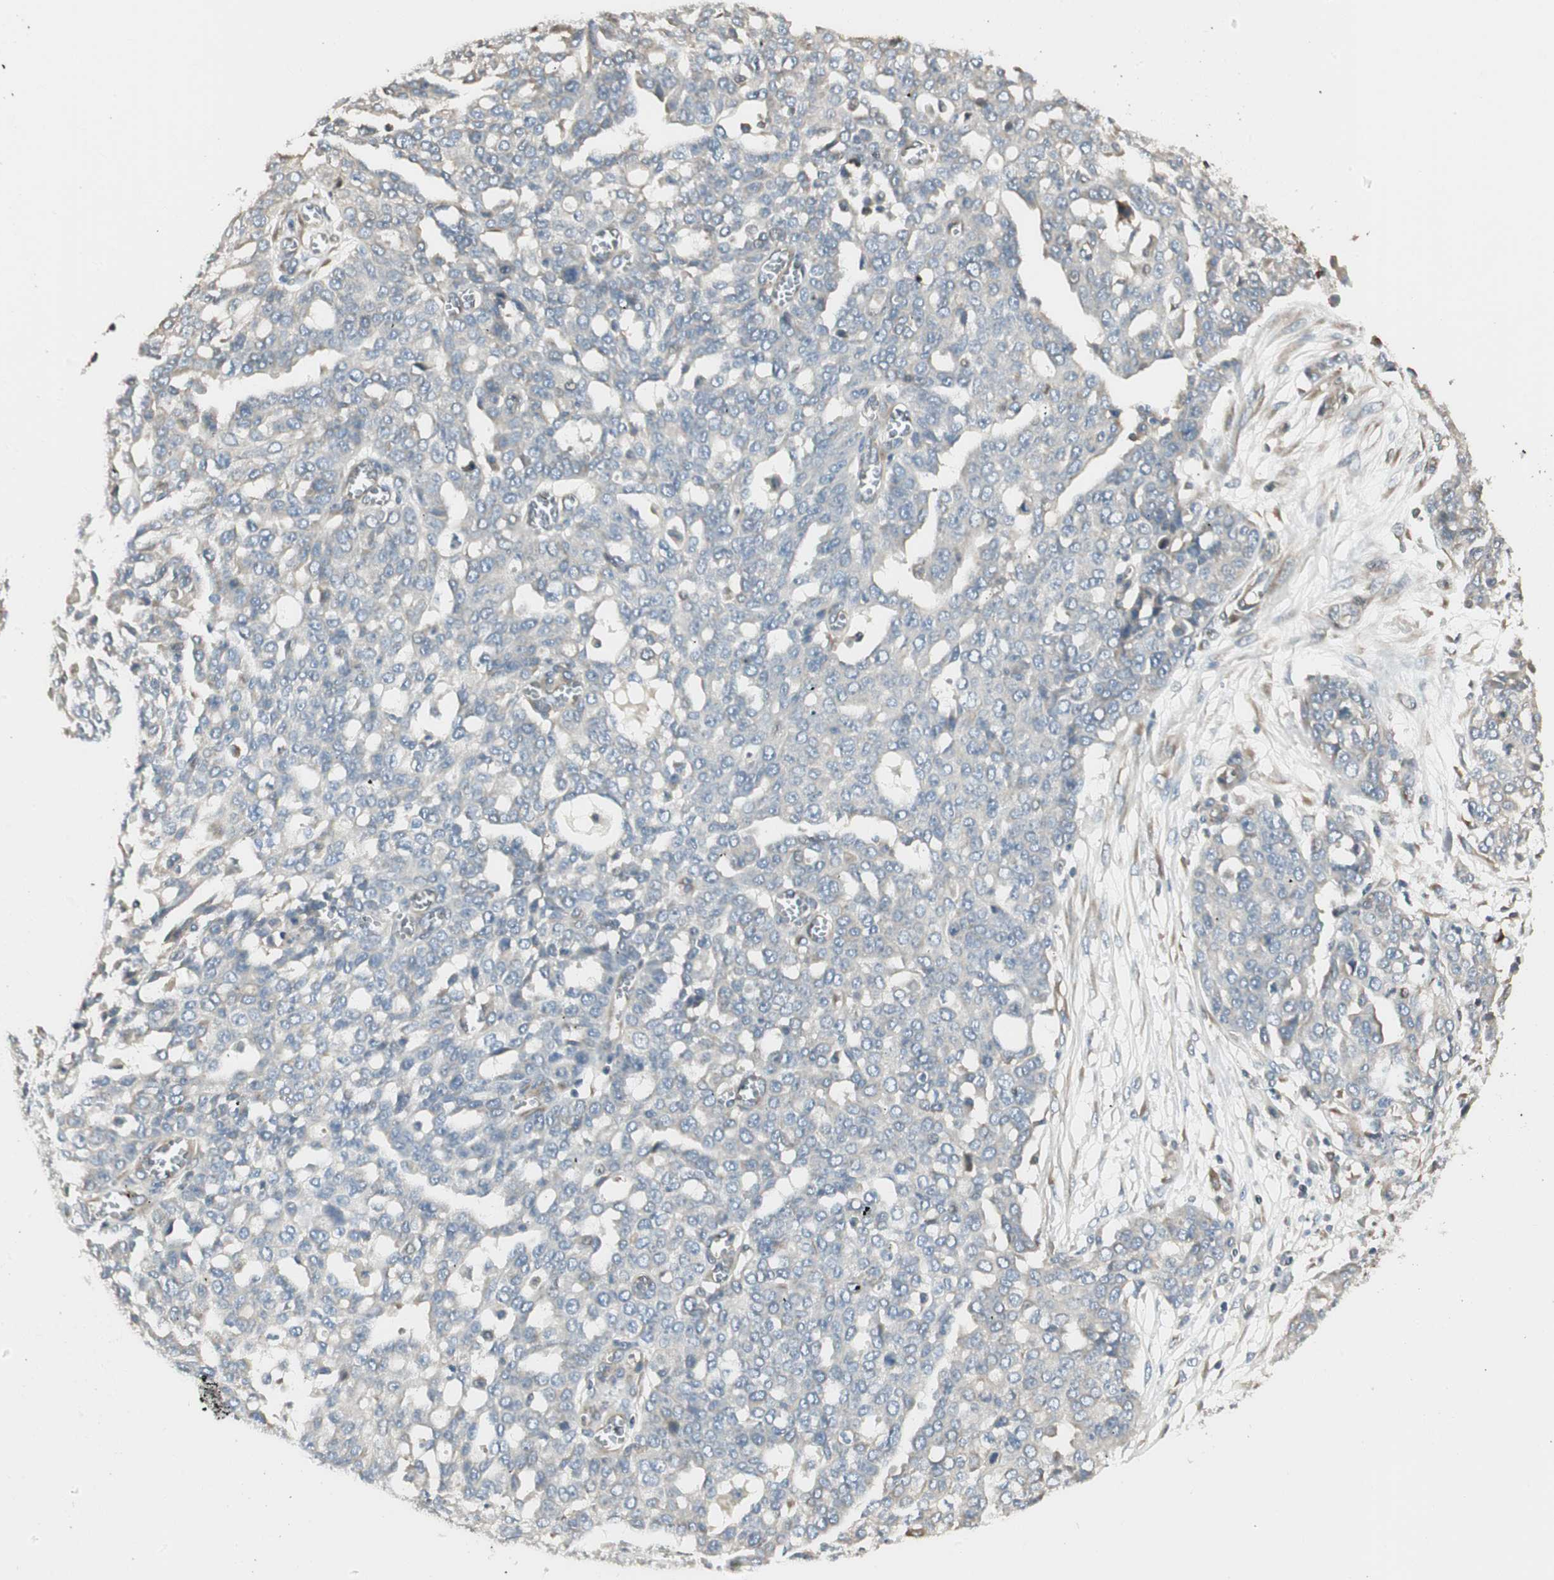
{"staining": {"intensity": "negative", "quantity": "none", "location": "none"}, "tissue": "ovarian cancer", "cell_type": "Tumor cells", "image_type": "cancer", "snomed": [{"axis": "morphology", "description": "Cystadenocarcinoma, serous, NOS"}, {"axis": "topography", "description": "Soft tissue"}, {"axis": "topography", "description": "Ovary"}], "caption": "Tumor cells show no significant protein positivity in serous cystadenocarcinoma (ovarian).", "gene": "NUCB2", "patient": {"sex": "female", "age": 57}}